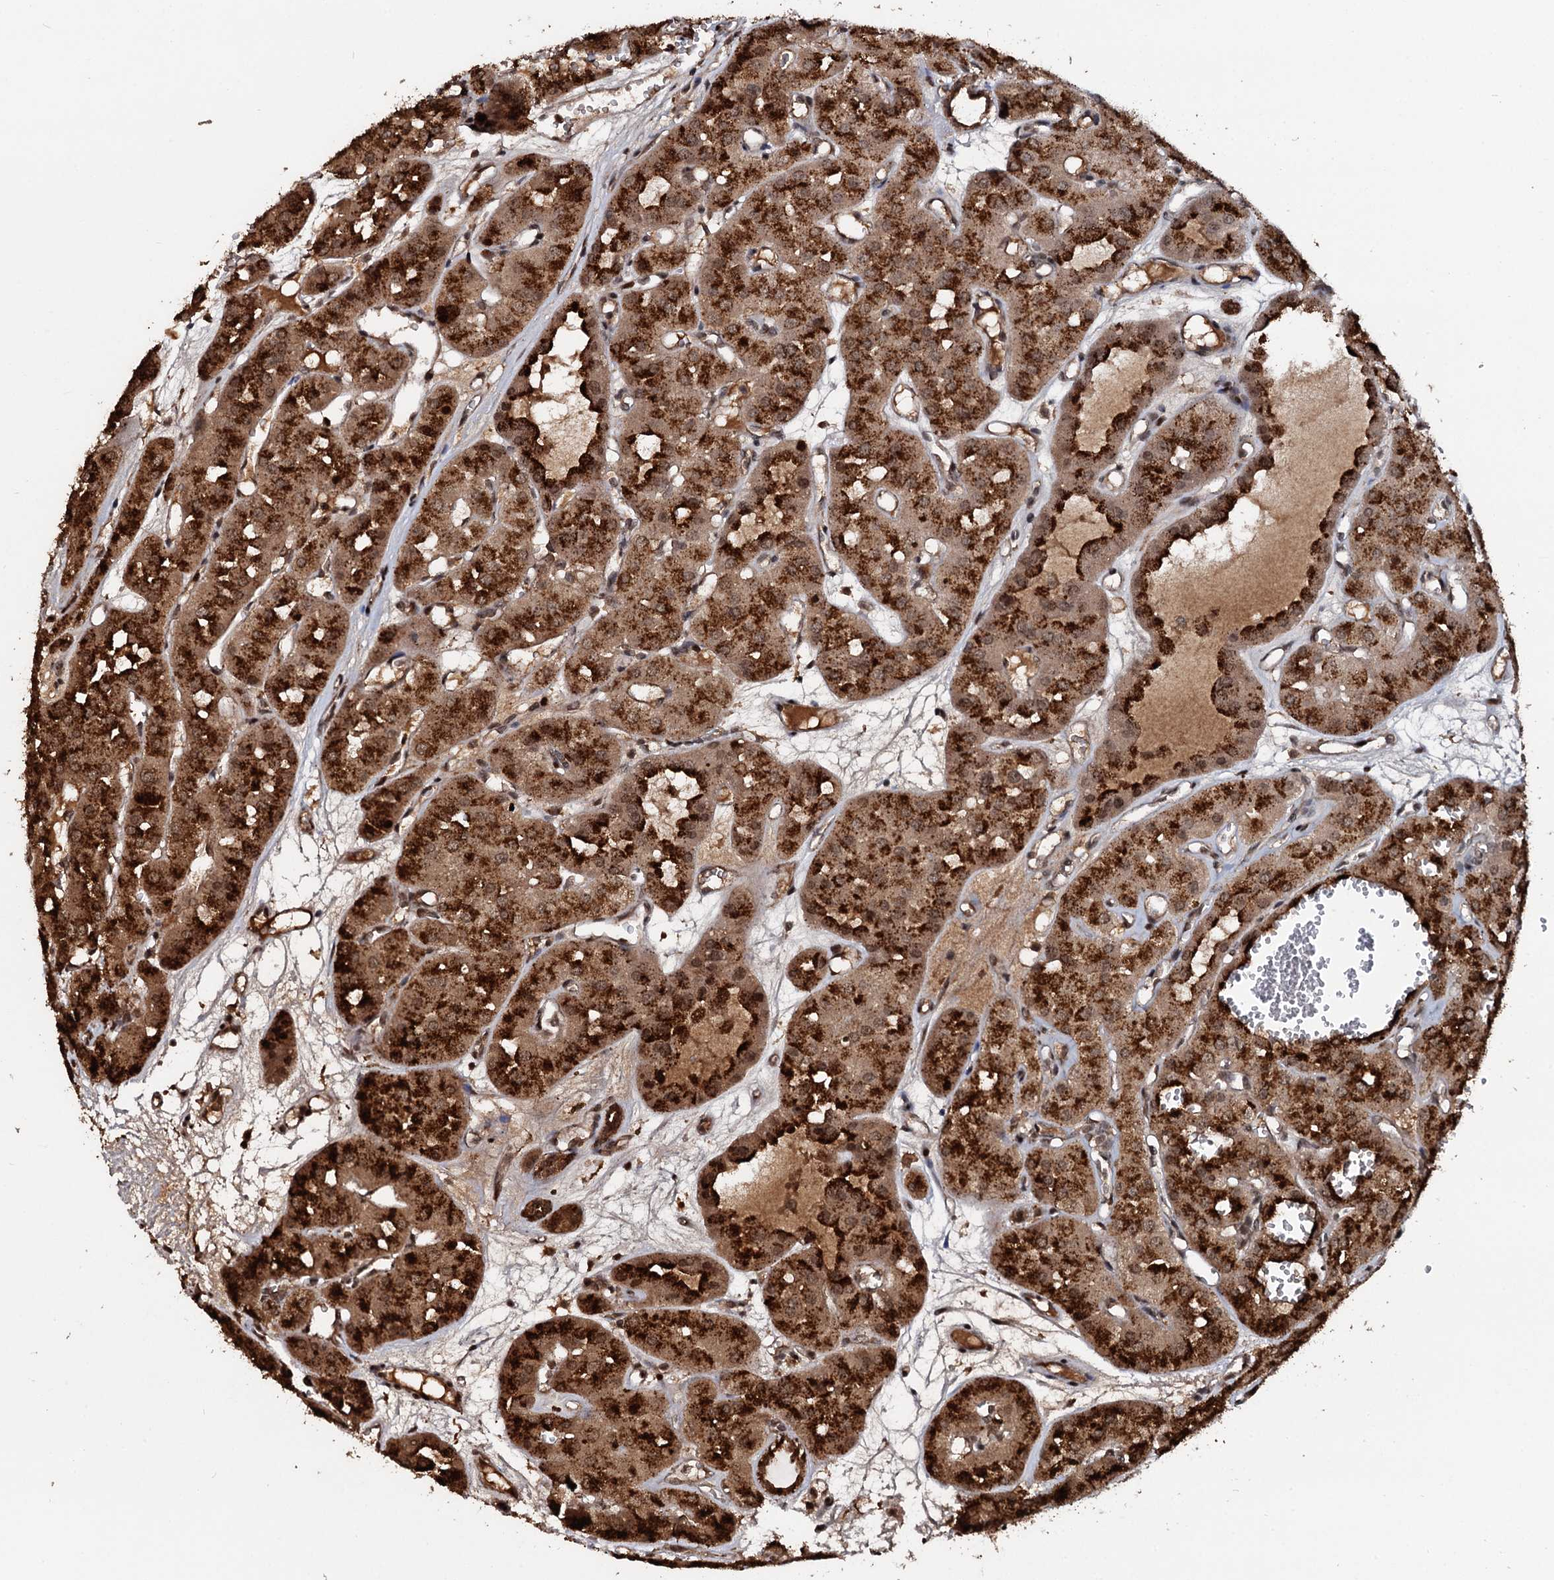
{"staining": {"intensity": "strong", "quantity": ">75%", "location": "cytoplasmic/membranous"}, "tissue": "renal cancer", "cell_type": "Tumor cells", "image_type": "cancer", "snomed": [{"axis": "morphology", "description": "Carcinoma, NOS"}, {"axis": "topography", "description": "Kidney"}], "caption": "Immunohistochemistry (IHC) histopathology image of renal cancer (carcinoma) stained for a protein (brown), which reveals high levels of strong cytoplasmic/membranous staining in about >75% of tumor cells.", "gene": "CEP192", "patient": {"sex": "female", "age": 75}}